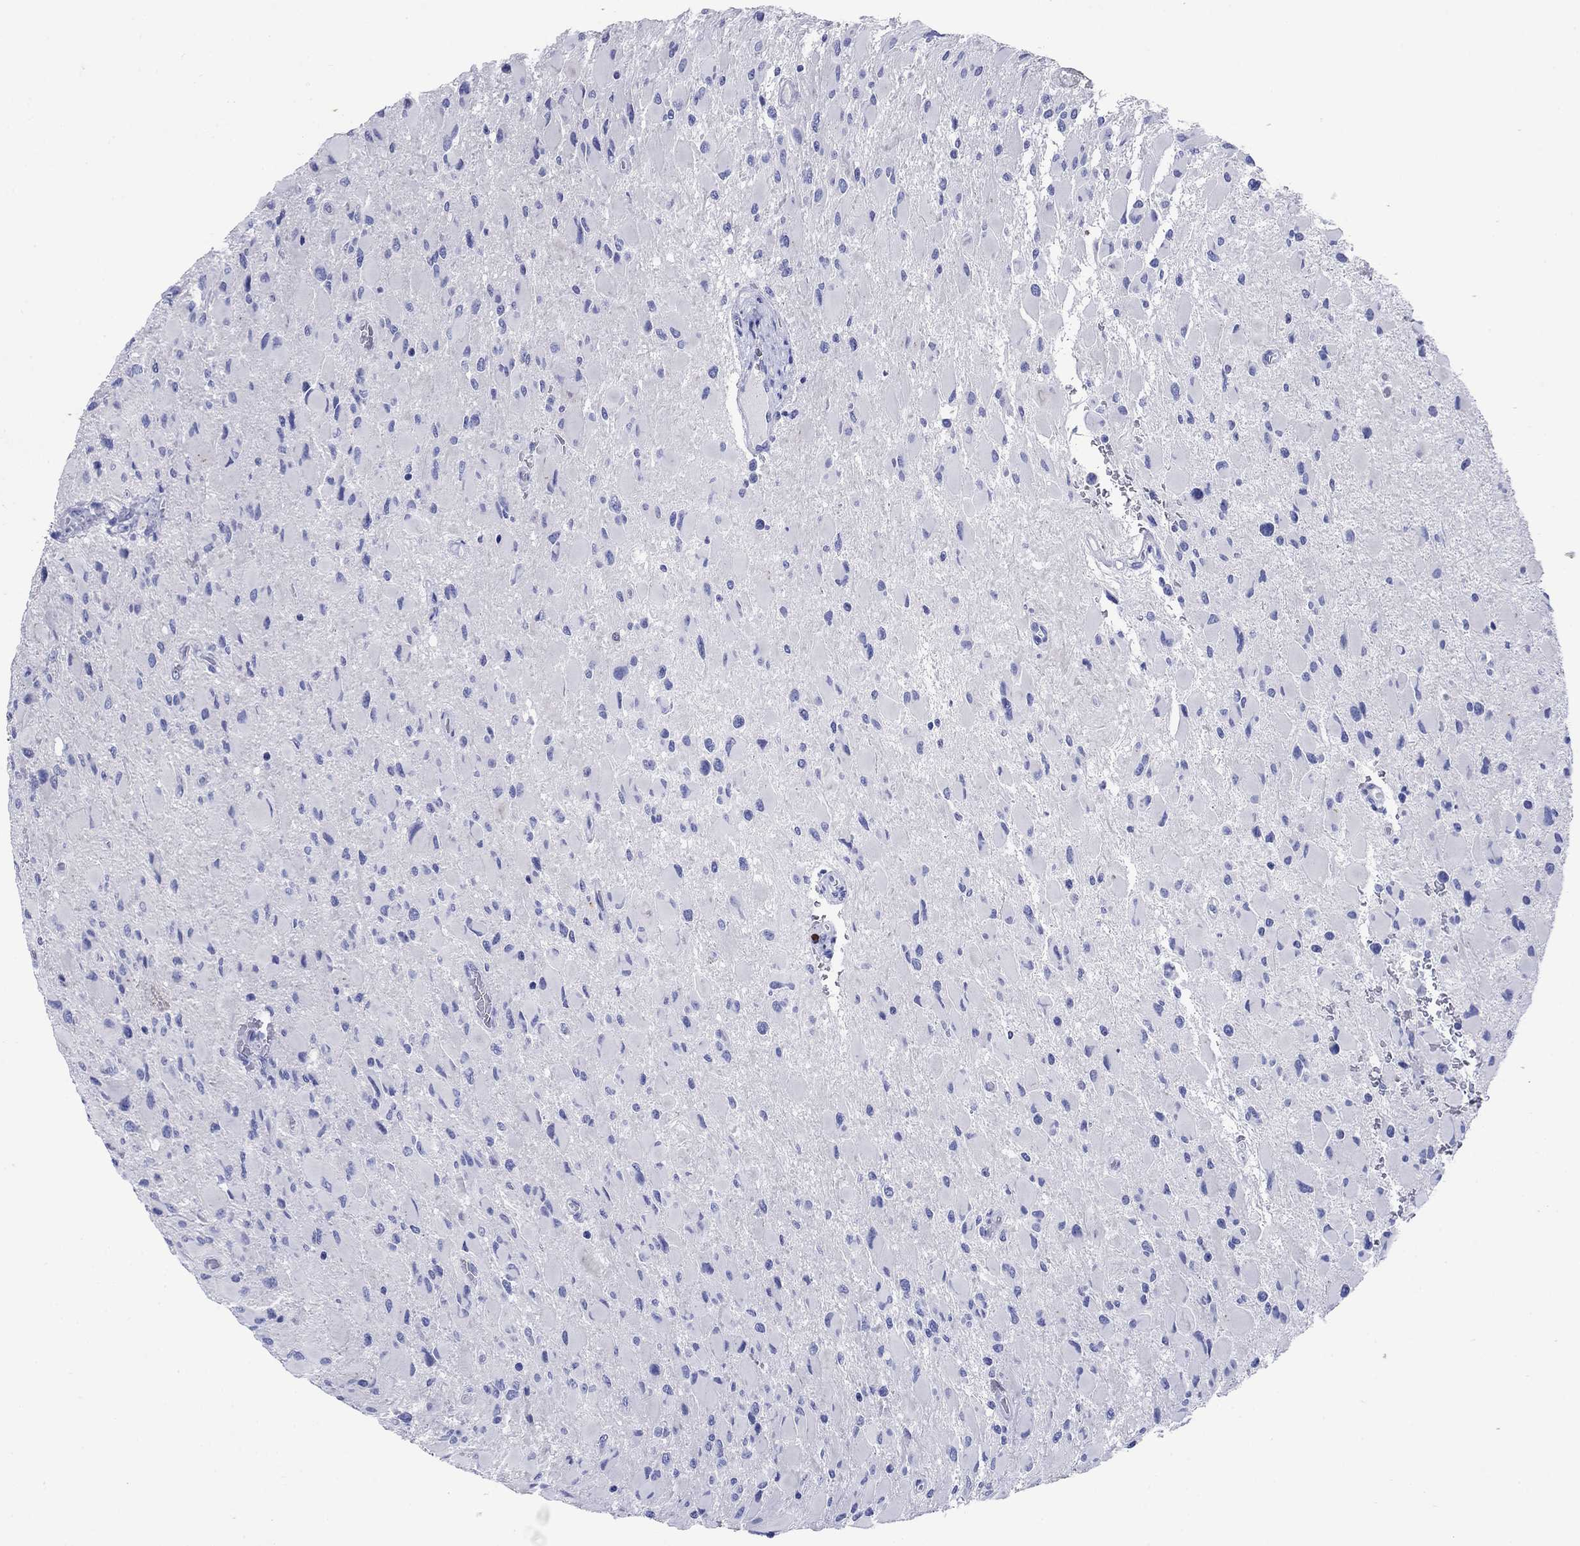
{"staining": {"intensity": "negative", "quantity": "none", "location": "none"}, "tissue": "glioma", "cell_type": "Tumor cells", "image_type": "cancer", "snomed": [{"axis": "morphology", "description": "Glioma, malignant, High grade"}, {"axis": "topography", "description": "Cerebral cortex"}], "caption": "This is a histopathology image of immunohistochemistry (IHC) staining of glioma, which shows no expression in tumor cells.", "gene": "TFR2", "patient": {"sex": "female", "age": 36}}